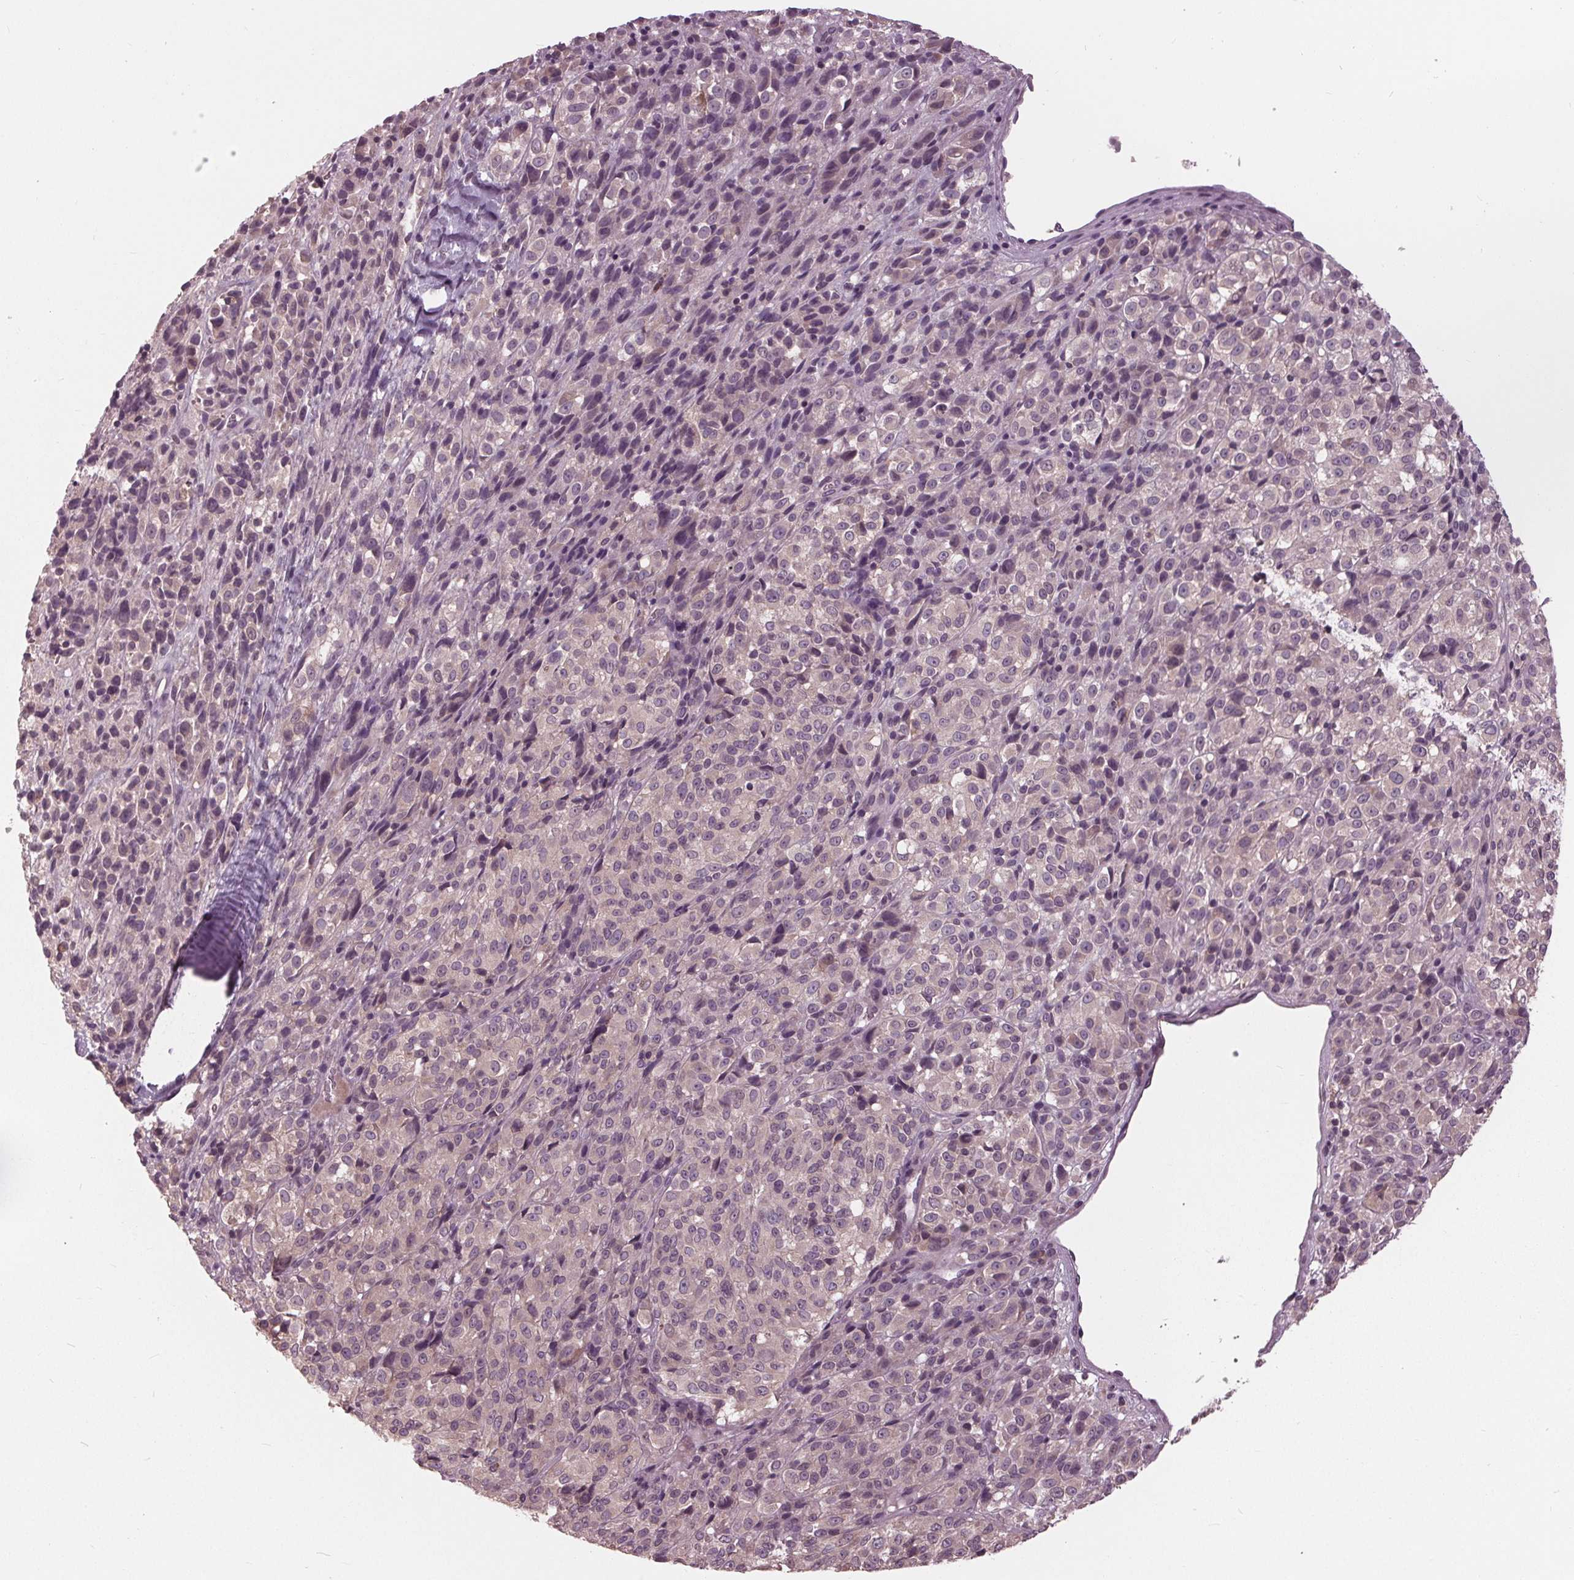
{"staining": {"intensity": "negative", "quantity": "none", "location": "none"}, "tissue": "melanoma", "cell_type": "Tumor cells", "image_type": "cancer", "snomed": [{"axis": "morphology", "description": "Malignant melanoma, Metastatic site"}, {"axis": "topography", "description": "Brain"}], "caption": "The image shows no significant expression in tumor cells of melanoma.", "gene": "SIGLEC6", "patient": {"sex": "female", "age": 56}}